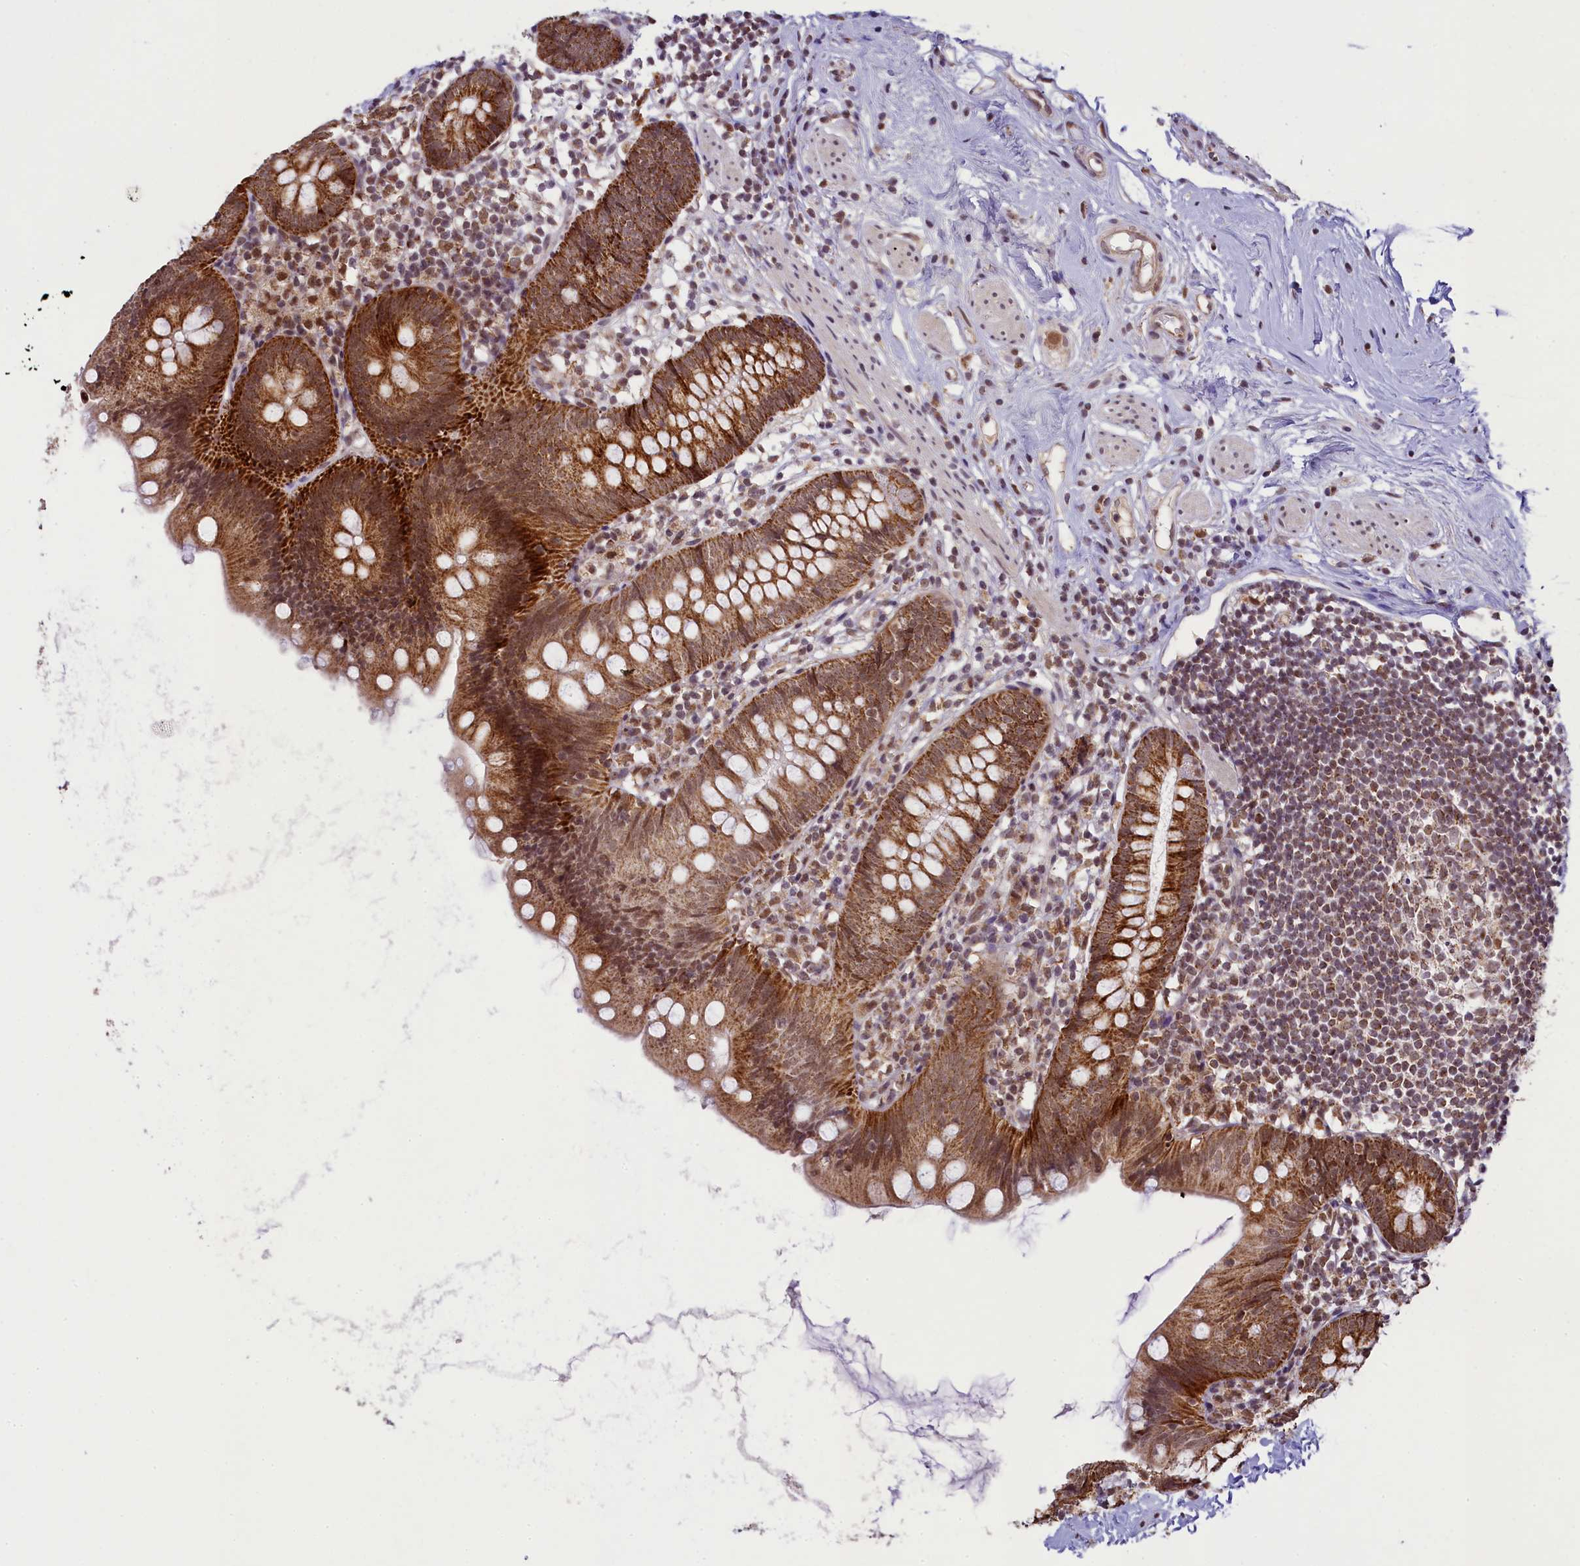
{"staining": {"intensity": "strong", "quantity": ">75%", "location": "cytoplasmic/membranous,nuclear"}, "tissue": "appendix", "cell_type": "Glandular cells", "image_type": "normal", "snomed": [{"axis": "morphology", "description": "Normal tissue, NOS"}, {"axis": "topography", "description": "Appendix"}], "caption": "Human appendix stained with a brown dye demonstrates strong cytoplasmic/membranous,nuclear positive staining in about >75% of glandular cells.", "gene": "PAF1", "patient": {"sex": "female", "age": 62}}